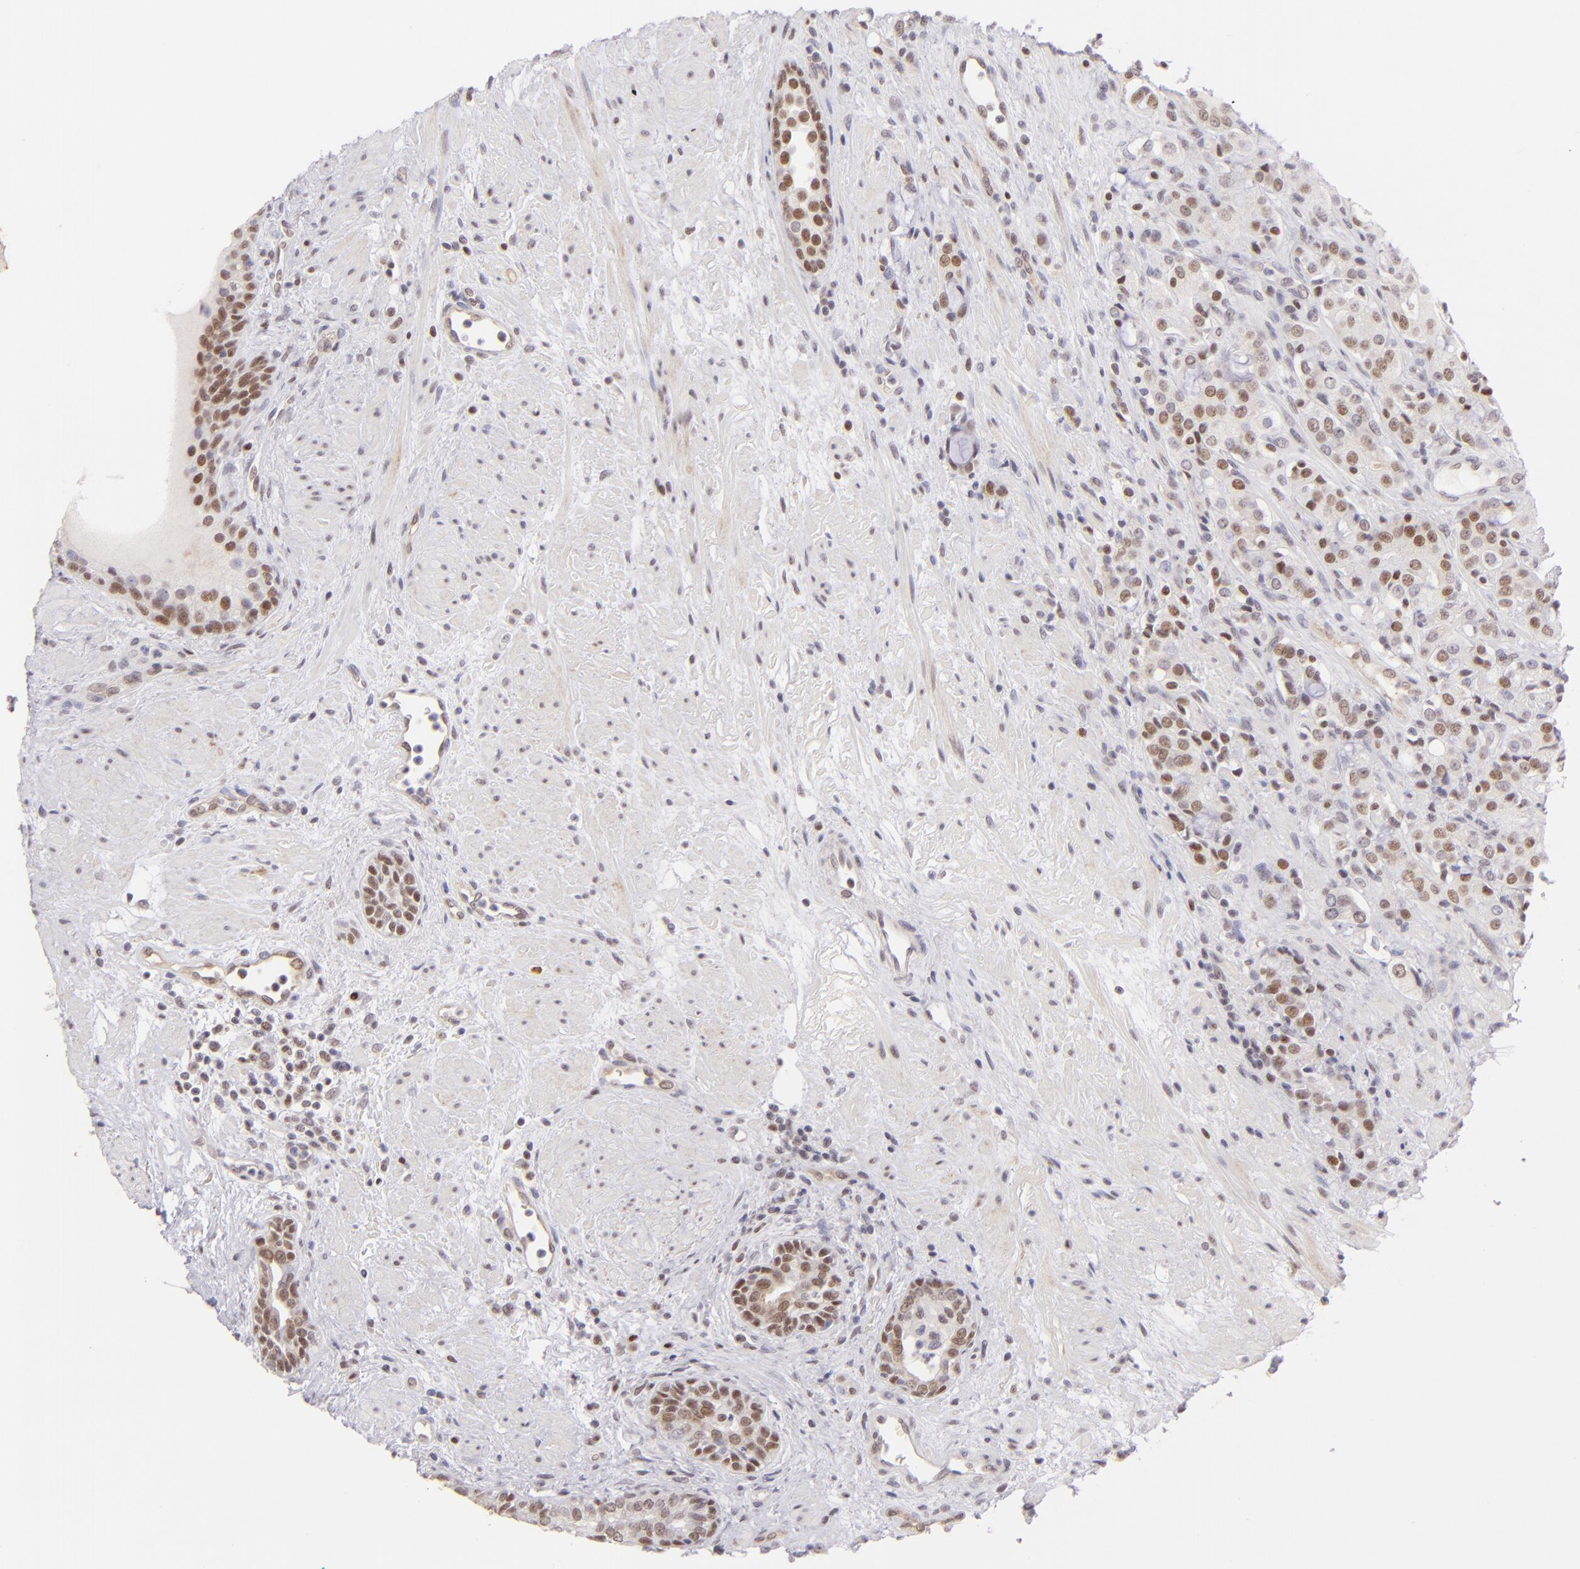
{"staining": {"intensity": "moderate", "quantity": "25%-75%", "location": "nuclear"}, "tissue": "prostate cancer", "cell_type": "Tumor cells", "image_type": "cancer", "snomed": [{"axis": "morphology", "description": "Adenocarcinoma, High grade"}, {"axis": "topography", "description": "Prostate"}], "caption": "This photomicrograph demonstrates prostate cancer stained with immunohistochemistry to label a protein in brown. The nuclear of tumor cells show moderate positivity for the protein. Nuclei are counter-stained blue.", "gene": "POU2F1", "patient": {"sex": "male", "age": 72}}